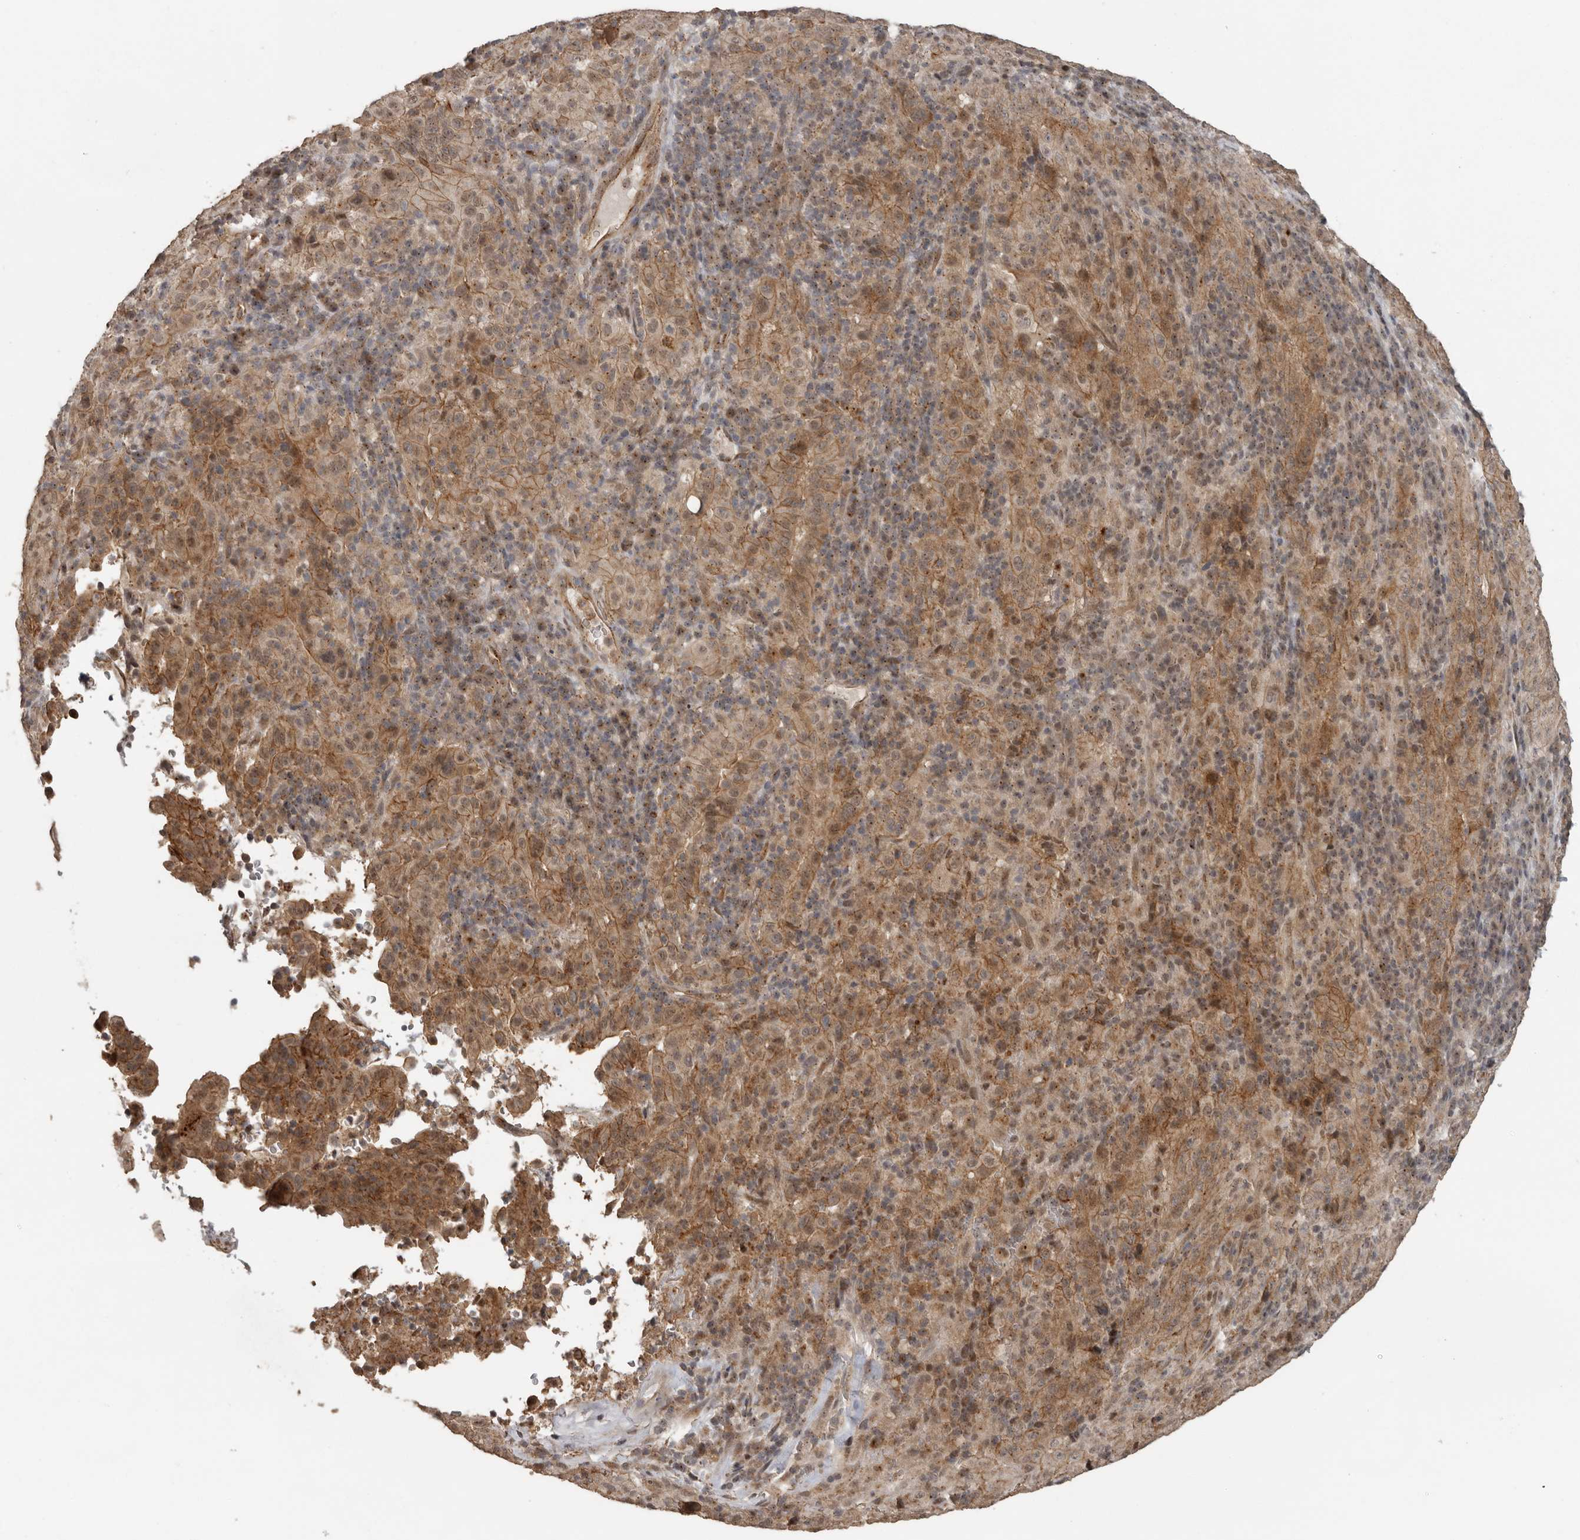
{"staining": {"intensity": "moderate", "quantity": ">75%", "location": "cytoplasmic/membranous"}, "tissue": "pancreatic cancer", "cell_type": "Tumor cells", "image_type": "cancer", "snomed": [{"axis": "morphology", "description": "Adenocarcinoma, NOS"}, {"axis": "topography", "description": "Pancreas"}], "caption": "This histopathology image shows IHC staining of adenocarcinoma (pancreatic), with medium moderate cytoplasmic/membranous staining in about >75% of tumor cells.", "gene": "CEP350", "patient": {"sex": "male", "age": 63}}